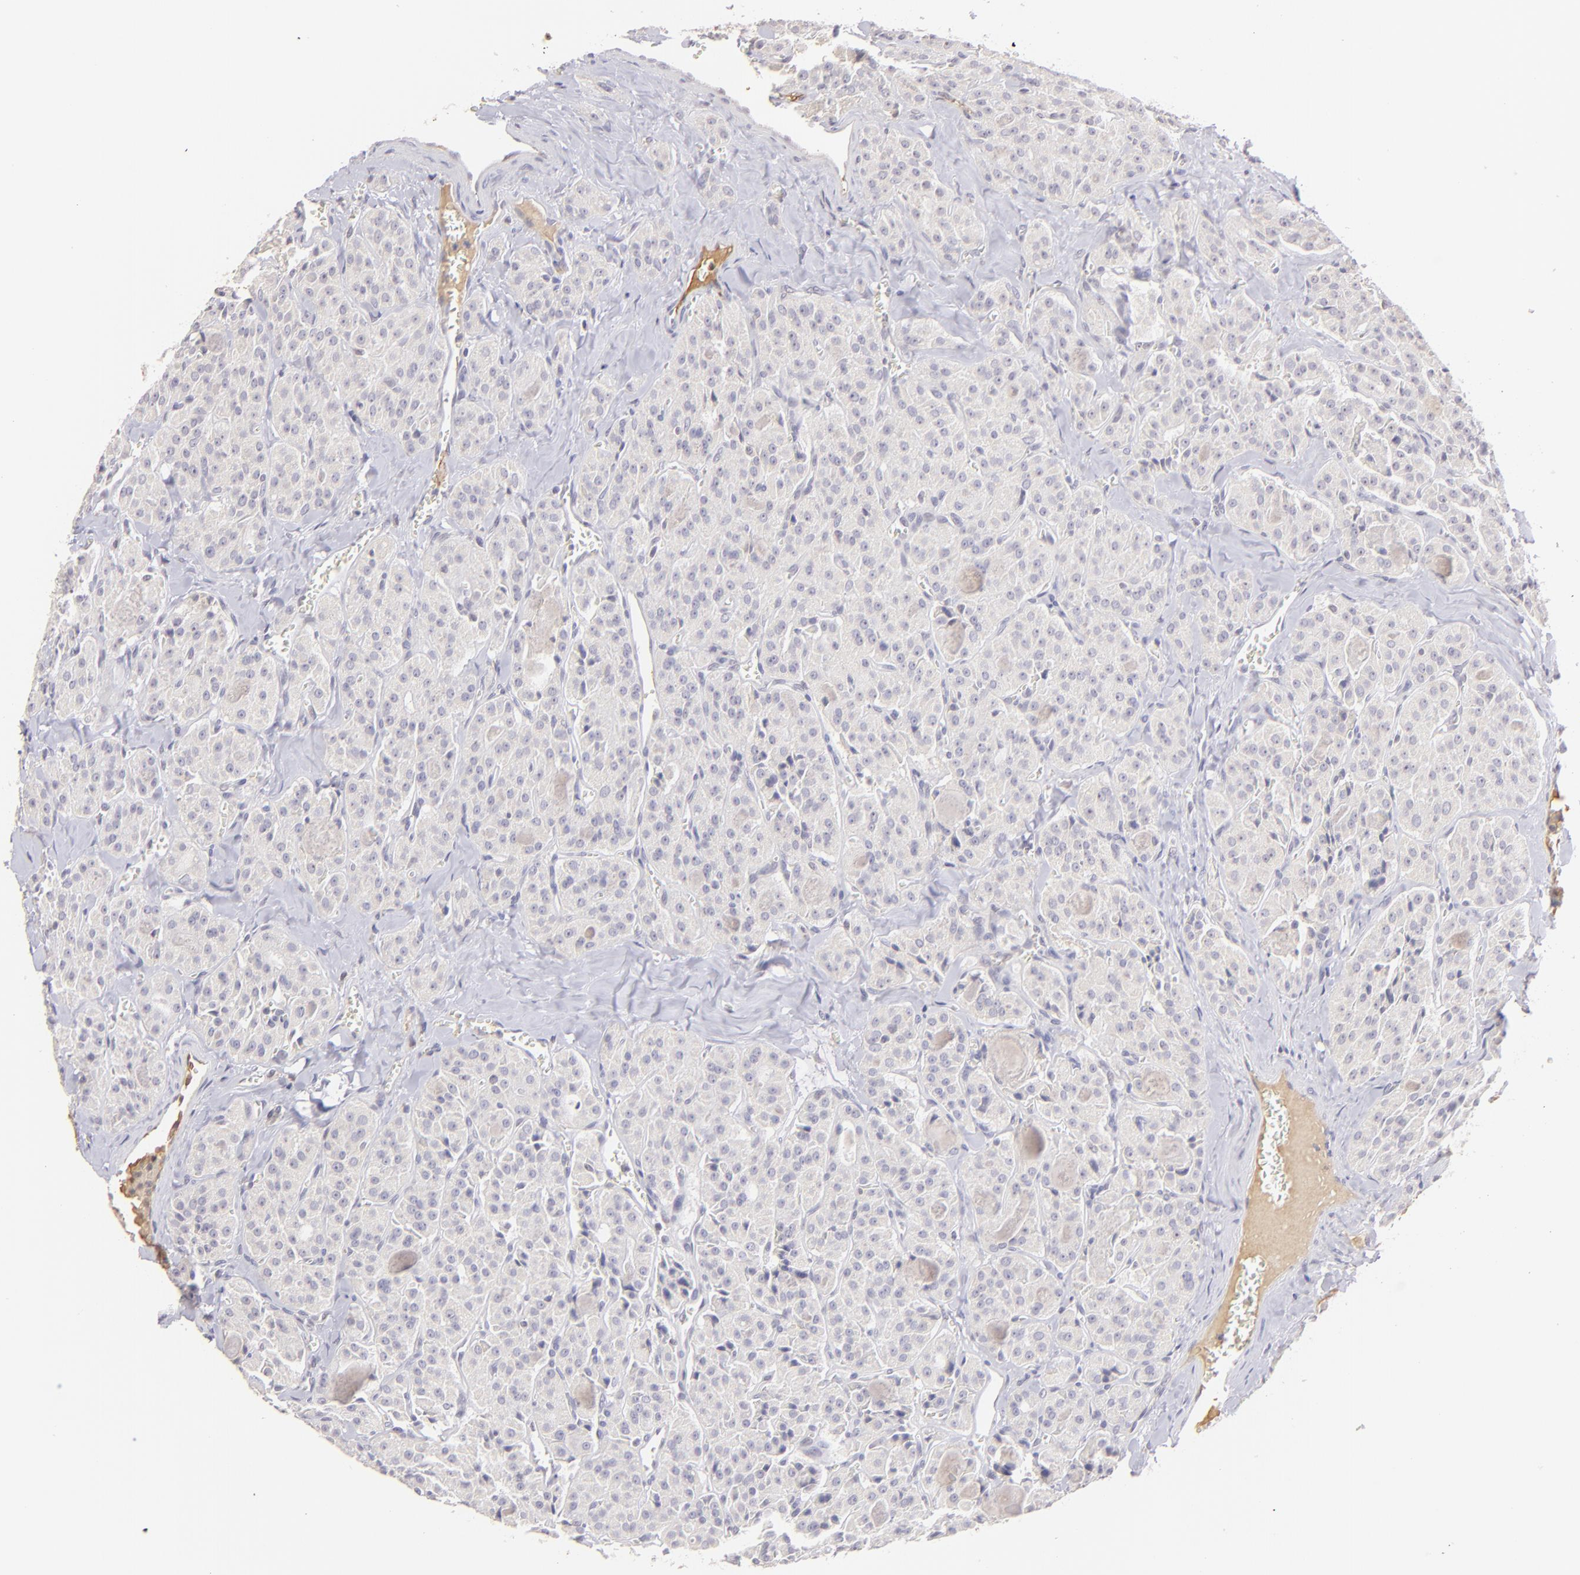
{"staining": {"intensity": "negative", "quantity": "none", "location": "none"}, "tissue": "thyroid cancer", "cell_type": "Tumor cells", "image_type": "cancer", "snomed": [{"axis": "morphology", "description": "Carcinoma, NOS"}, {"axis": "topography", "description": "Thyroid gland"}], "caption": "Immunohistochemistry (IHC) of human carcinoma (thyroid) reveals no staining in tumor cells.", "gene": "MAGEA1", "patient": {"sex": "male", "age": 76}}